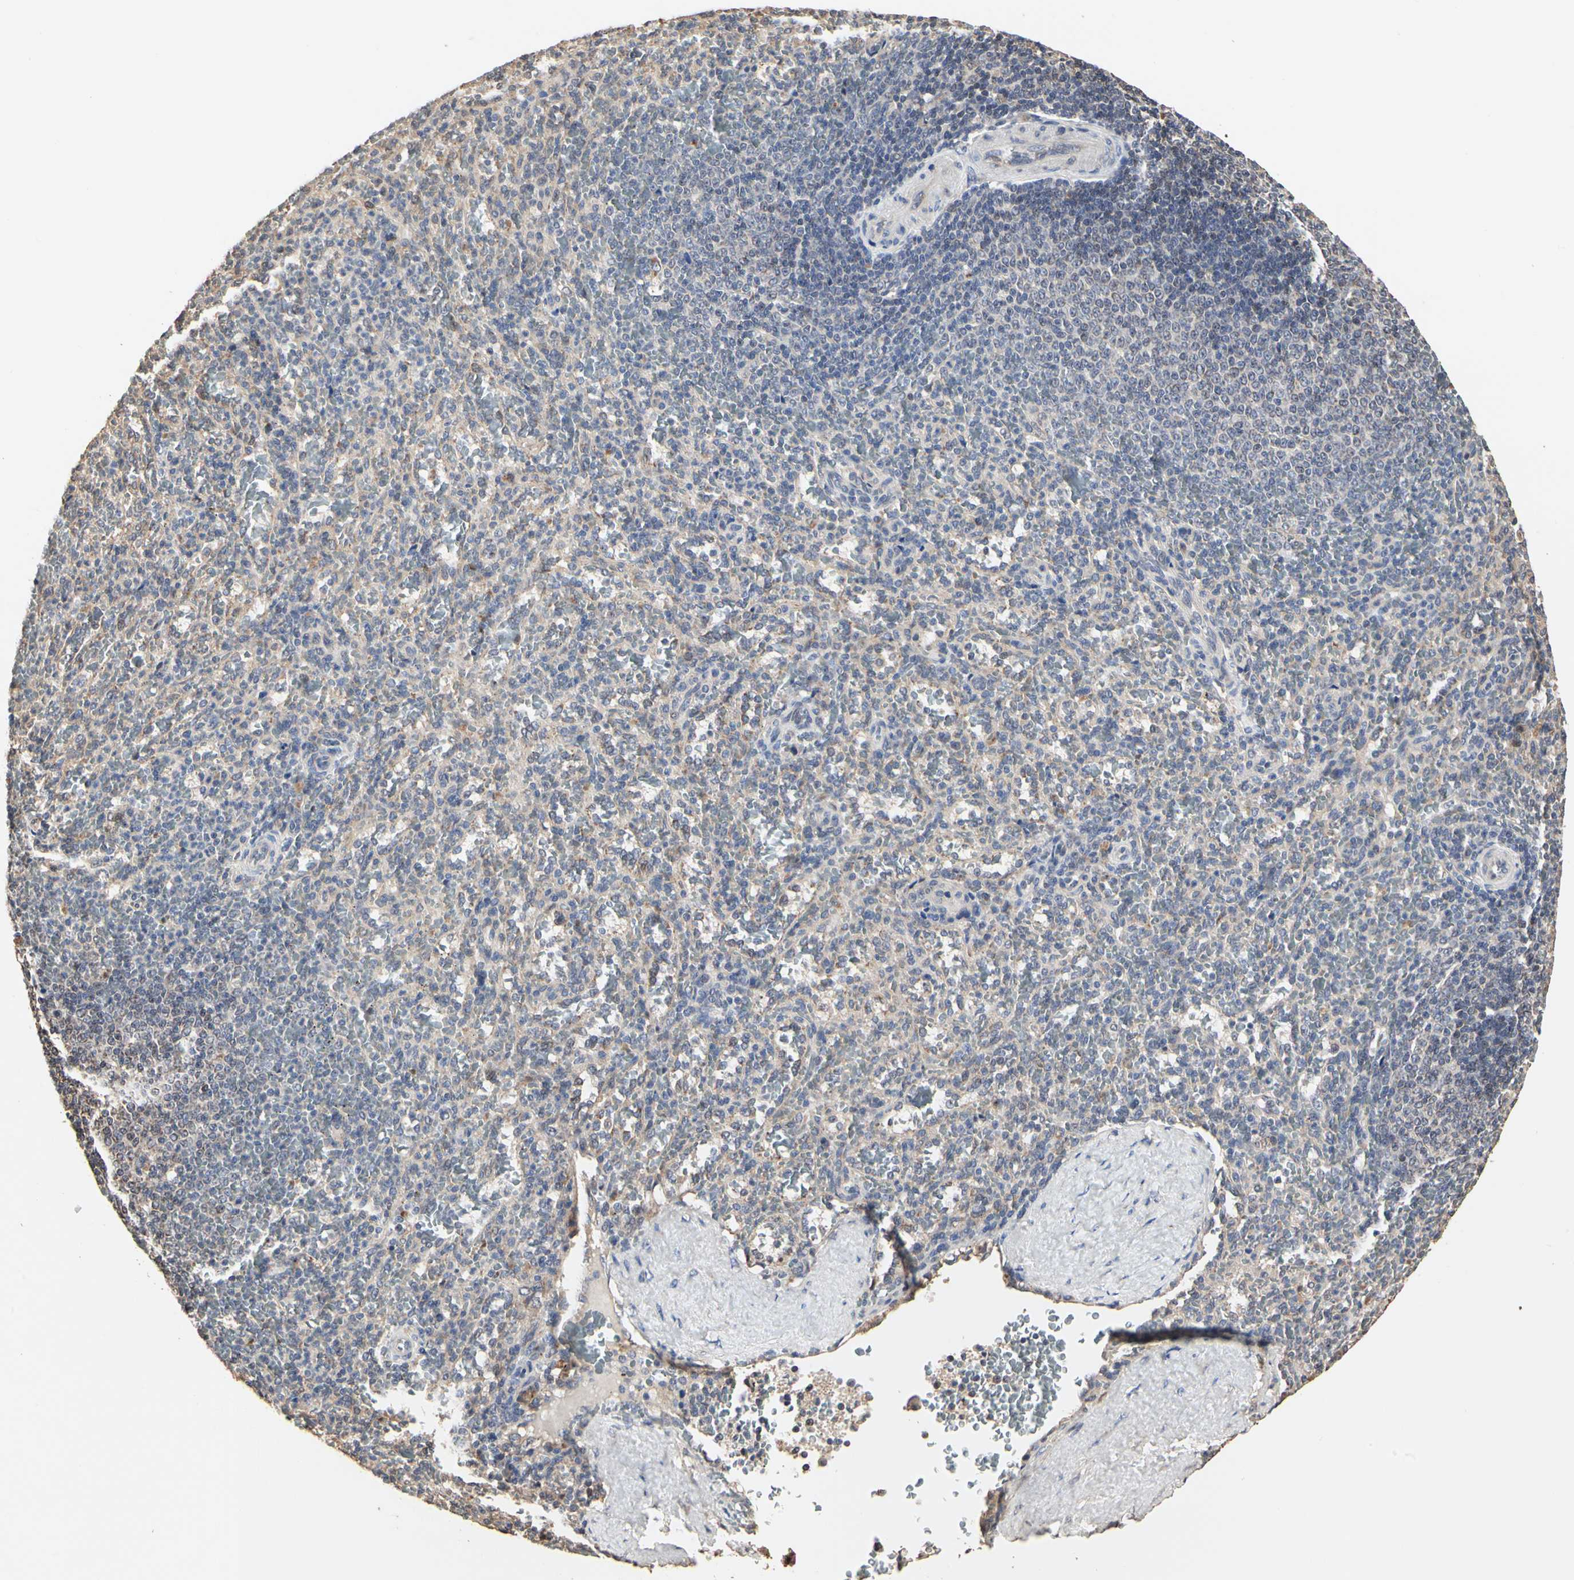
{"staining": {"intensity": "weak", "quantity": ">75%", "location": "cytoplasmic/membranous"}, "tissue": "spleen", "cell_type": "Cells in red pulp", "image_type": "normal", "snomed": [{"axis": "morphology", "description": "Normal tissue, NOS"}, {"axis": "topography", "description": "Spleen"}], "caption": "Immunohistochemical staining of benign spleen shows low levels of weak cytoplasmic/membranous expression in about >75% of cells in red pulp.", "gene": "TAOK1", "patient": {"sex": "female", "age": 21}}